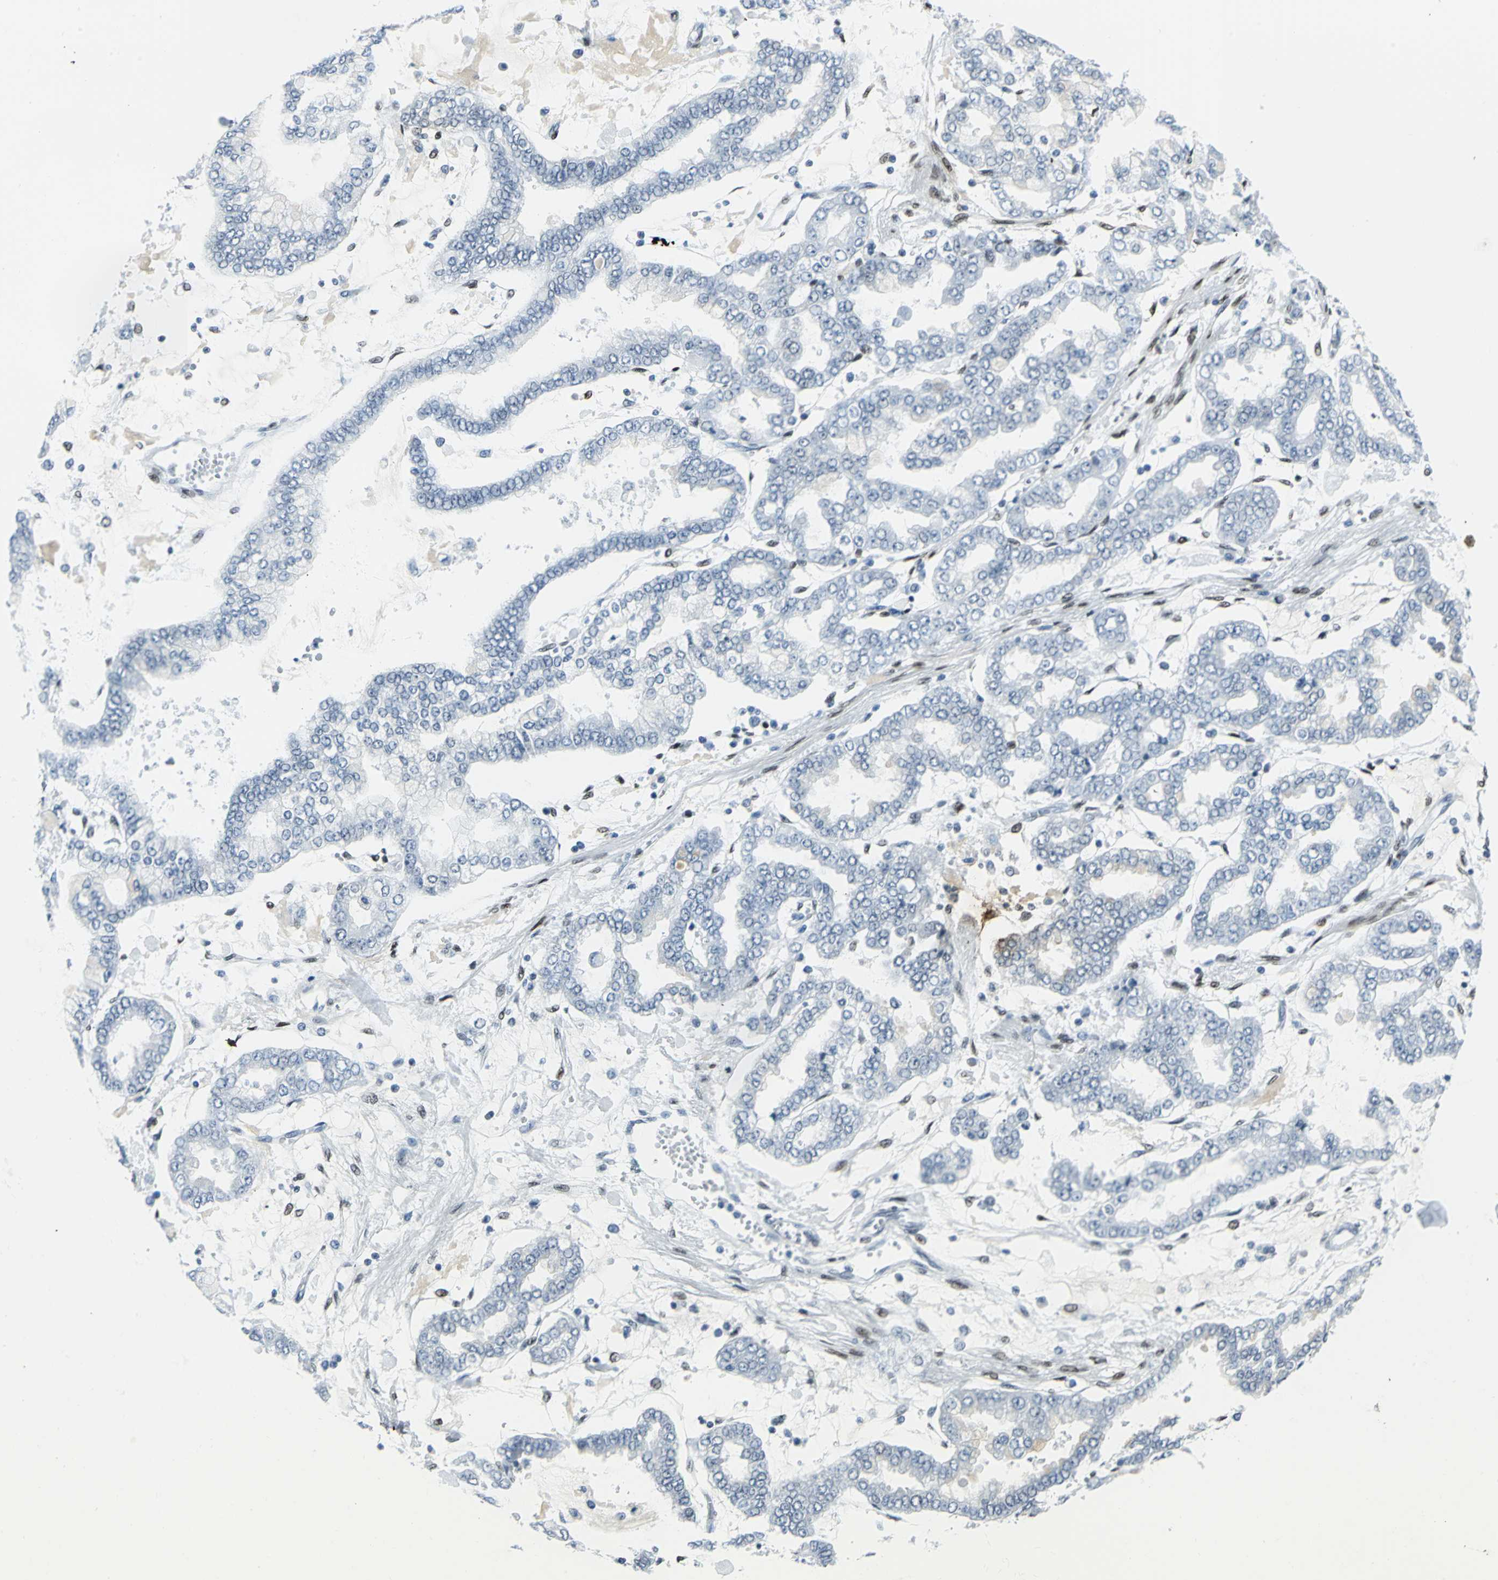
{"staining": {"intensity": "negative", "quantity": "none", "location": "none"}, "tissue": "stomach cancer", "cell_type": "Tumor cells", "image_type": "cancer", "snomed": [{"axis": "morphology", "description": "Normal tissue, NOS"}, {"axis": "morphology", "description": "Adenocarcinoma, NOS"}, {"axis": "topography", "description": "Stomach, upper"}, {"axis": "topography", "description": "Stomach"}], "caption": "Tumor cells show no significant expression in stomach adenocarcinoma. The staining was performed using DAB to visualize the protein expression in brown, while the nuclei were stained in blue with hematoxylin (Magnification: 20x).", "gene": "MEIS2", "patient": {"sex": "male", "age": 76}}